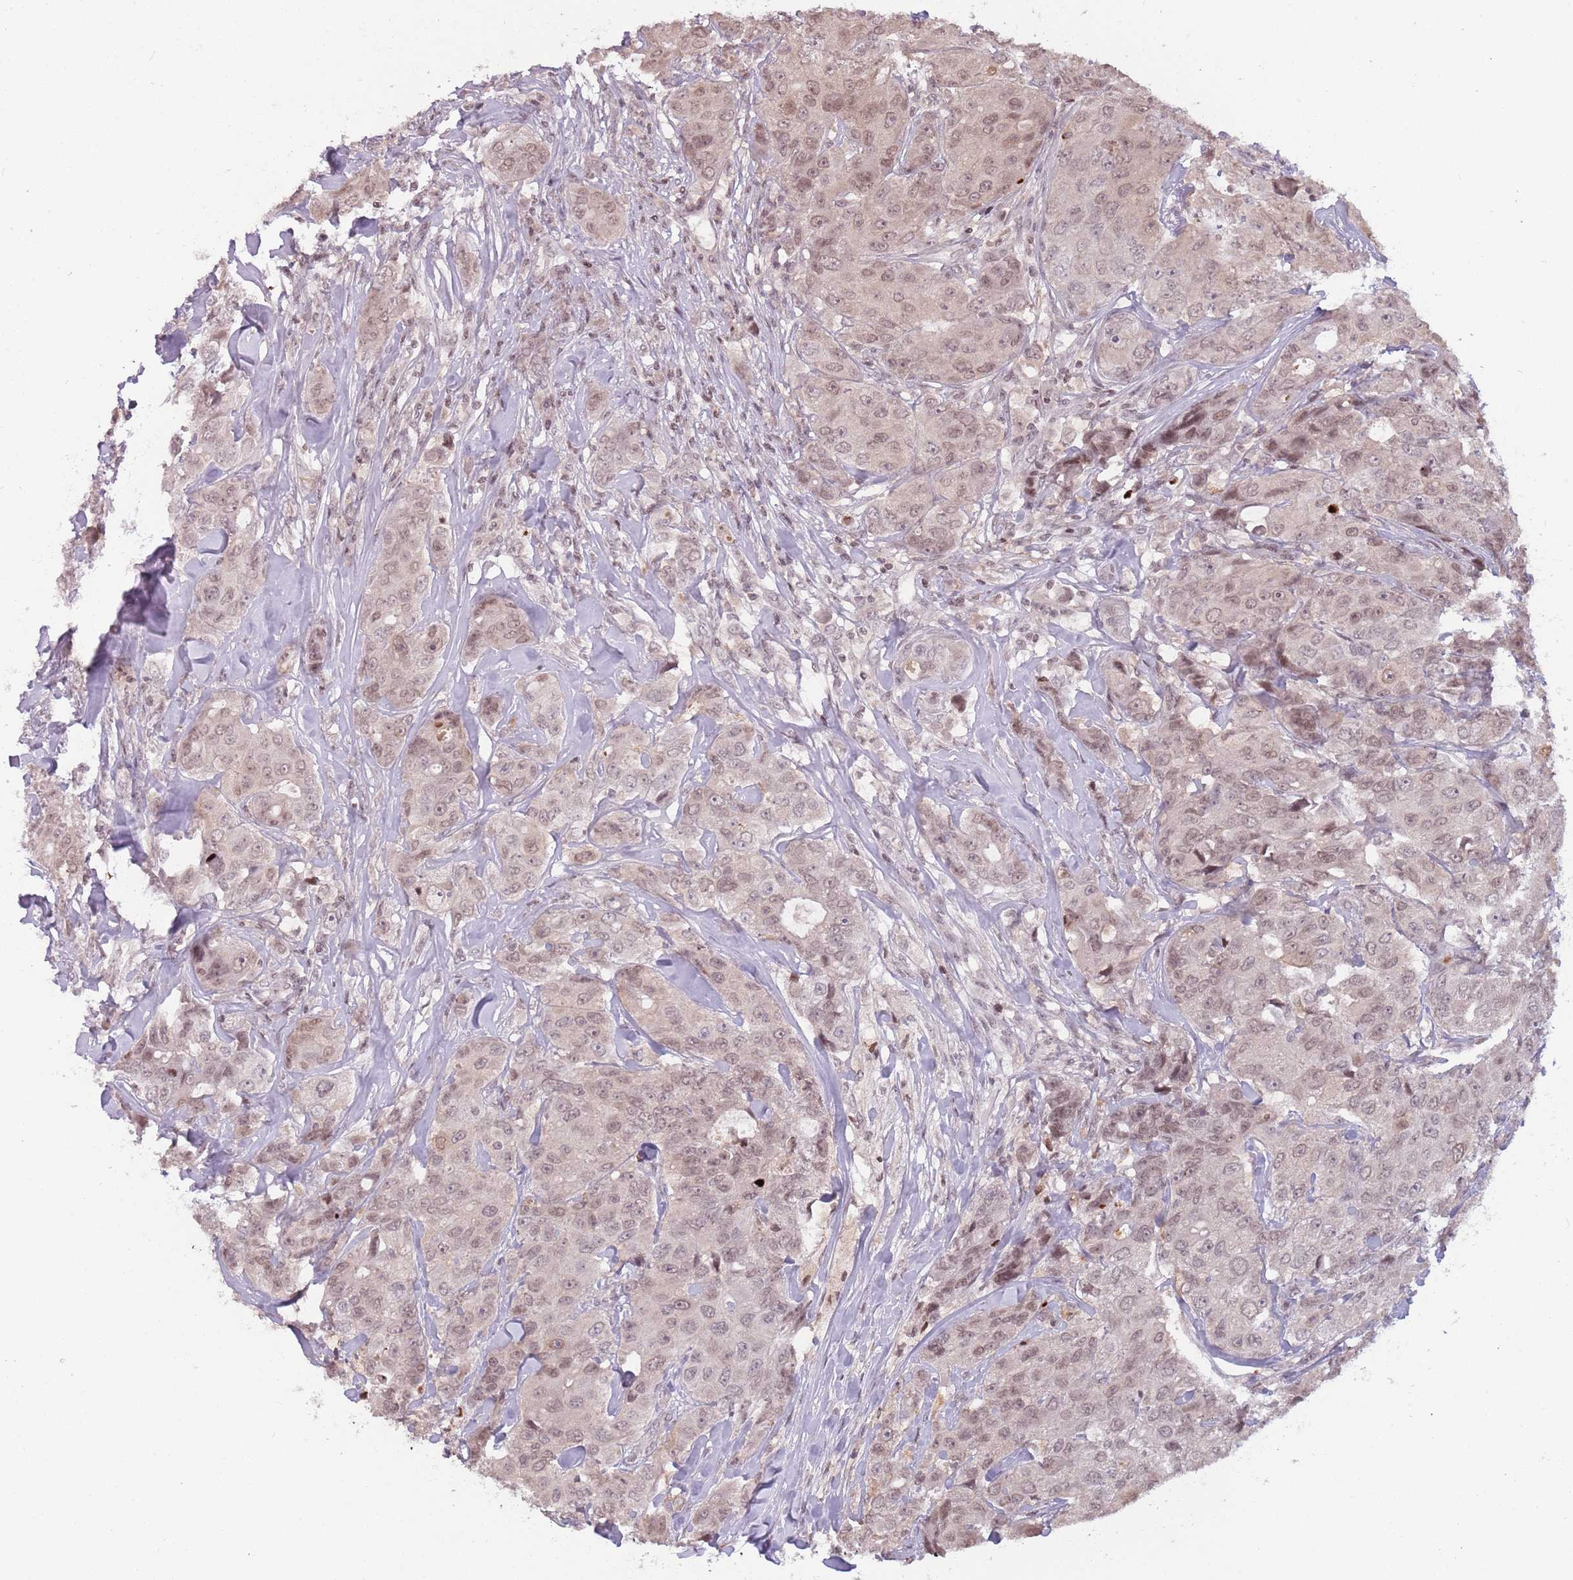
{"staining": {"intensity": "weak", "quantity": ">75%", "location": "nuclear"}, "tissue": "breast cancer", "cell_type": "Tumor cells", "image_type": "cancer", "snomed": [{"axis": "morphology", "description": "Duct carcinoma"}, {"axis": "topography", "description": "Breast"}], "caption": "Human intraductal carcinoma (breast) stained with a brown dye reveals weak nuclear positive staining in about >75% of tumor cells.", "gene": "SH3RF3", "patient": {"sex": "female", "age": 43}}